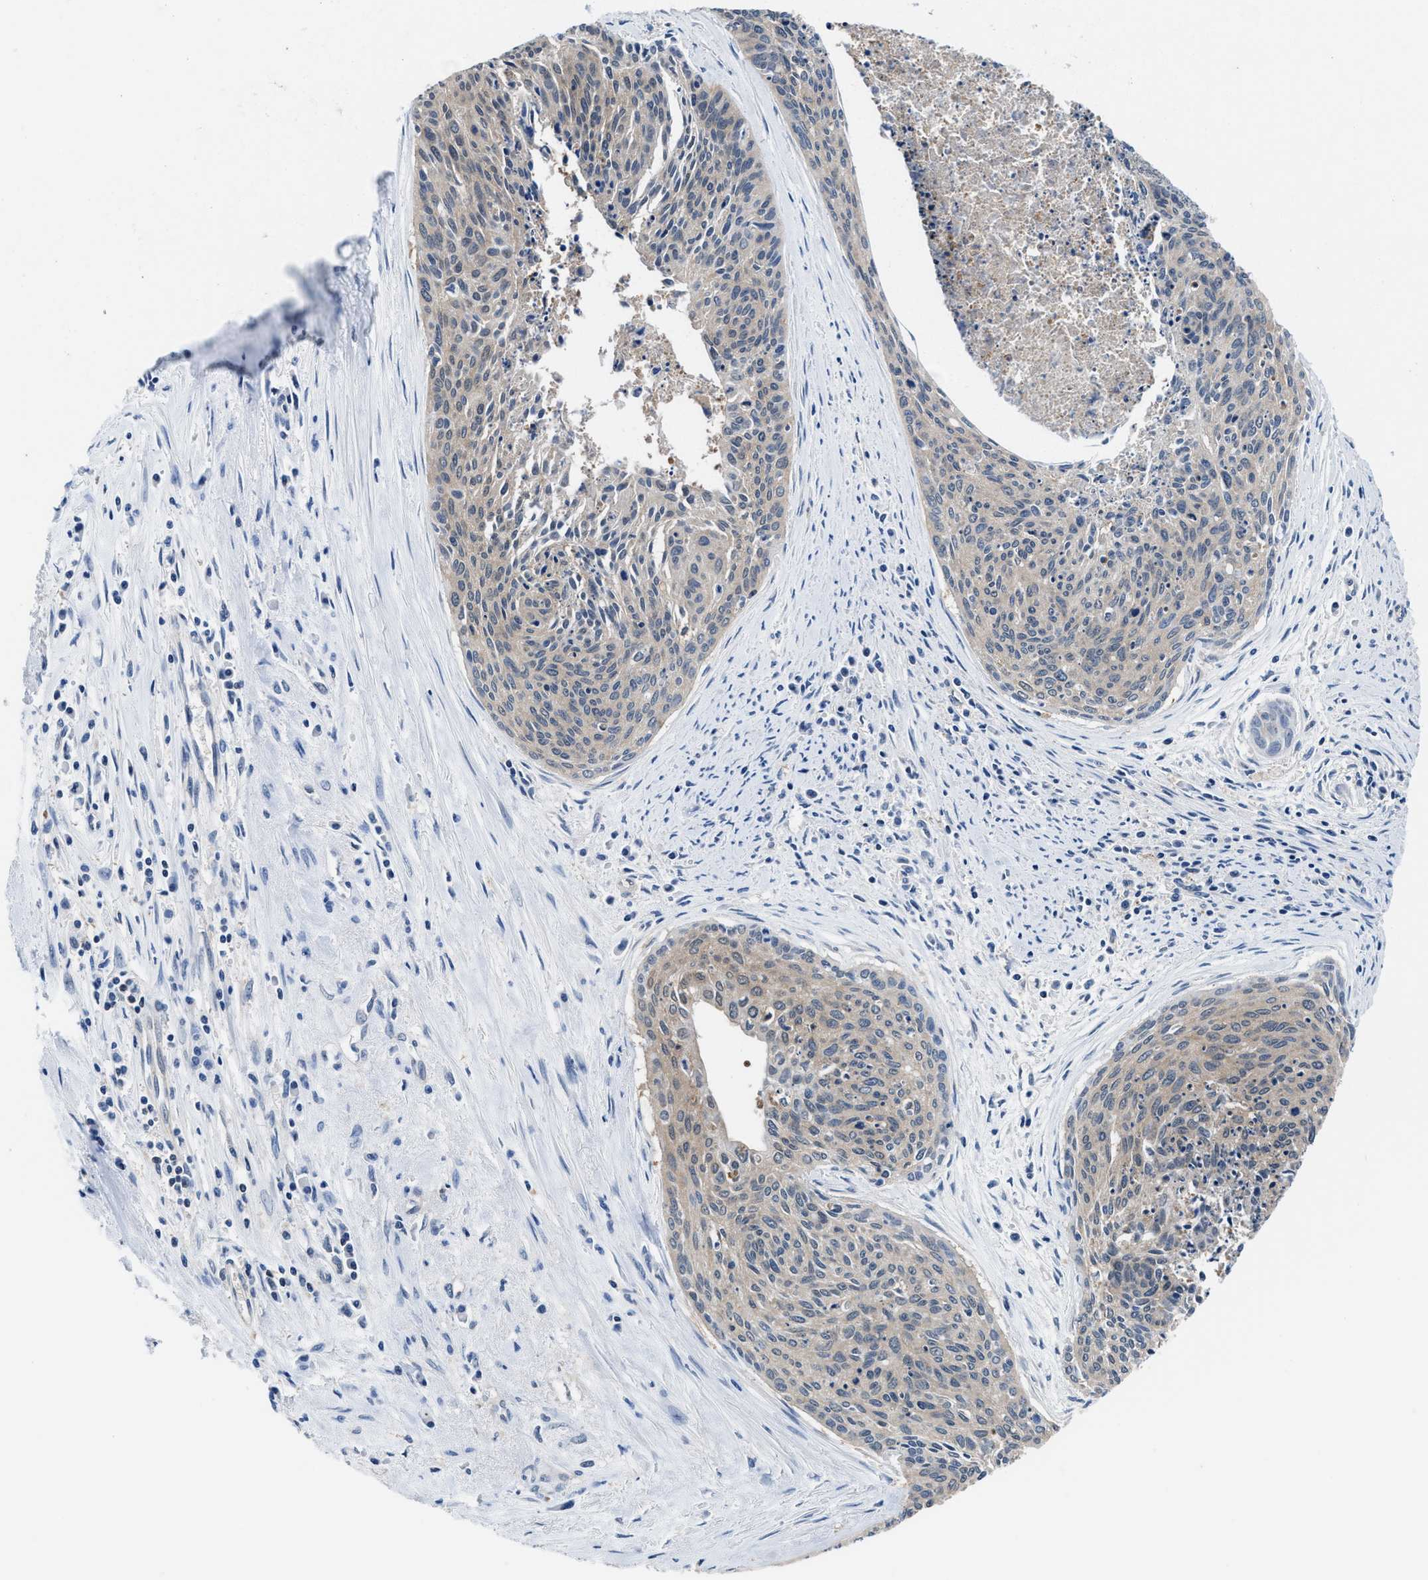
{"staining": {"intensity": "weak", "quantity": "<25%", "location": "cytoplasmic/membranous"}, "tissue": "cervical cancer", "cell_type": "Tumor cells", "image_type": "cancer", "snomed": [{"axis": "morphology", "description": "Squamous cell carcinoma, NOS"}, {"axis": "topography", "description": "Cervix"}], "caption": "Immunohistochemical staining of human cervical squamous cell carcinoma demonstrates no significant staining in tumor cells.", "gene": "NUDT5", "patient": {"sex": "female", "age": 55}}